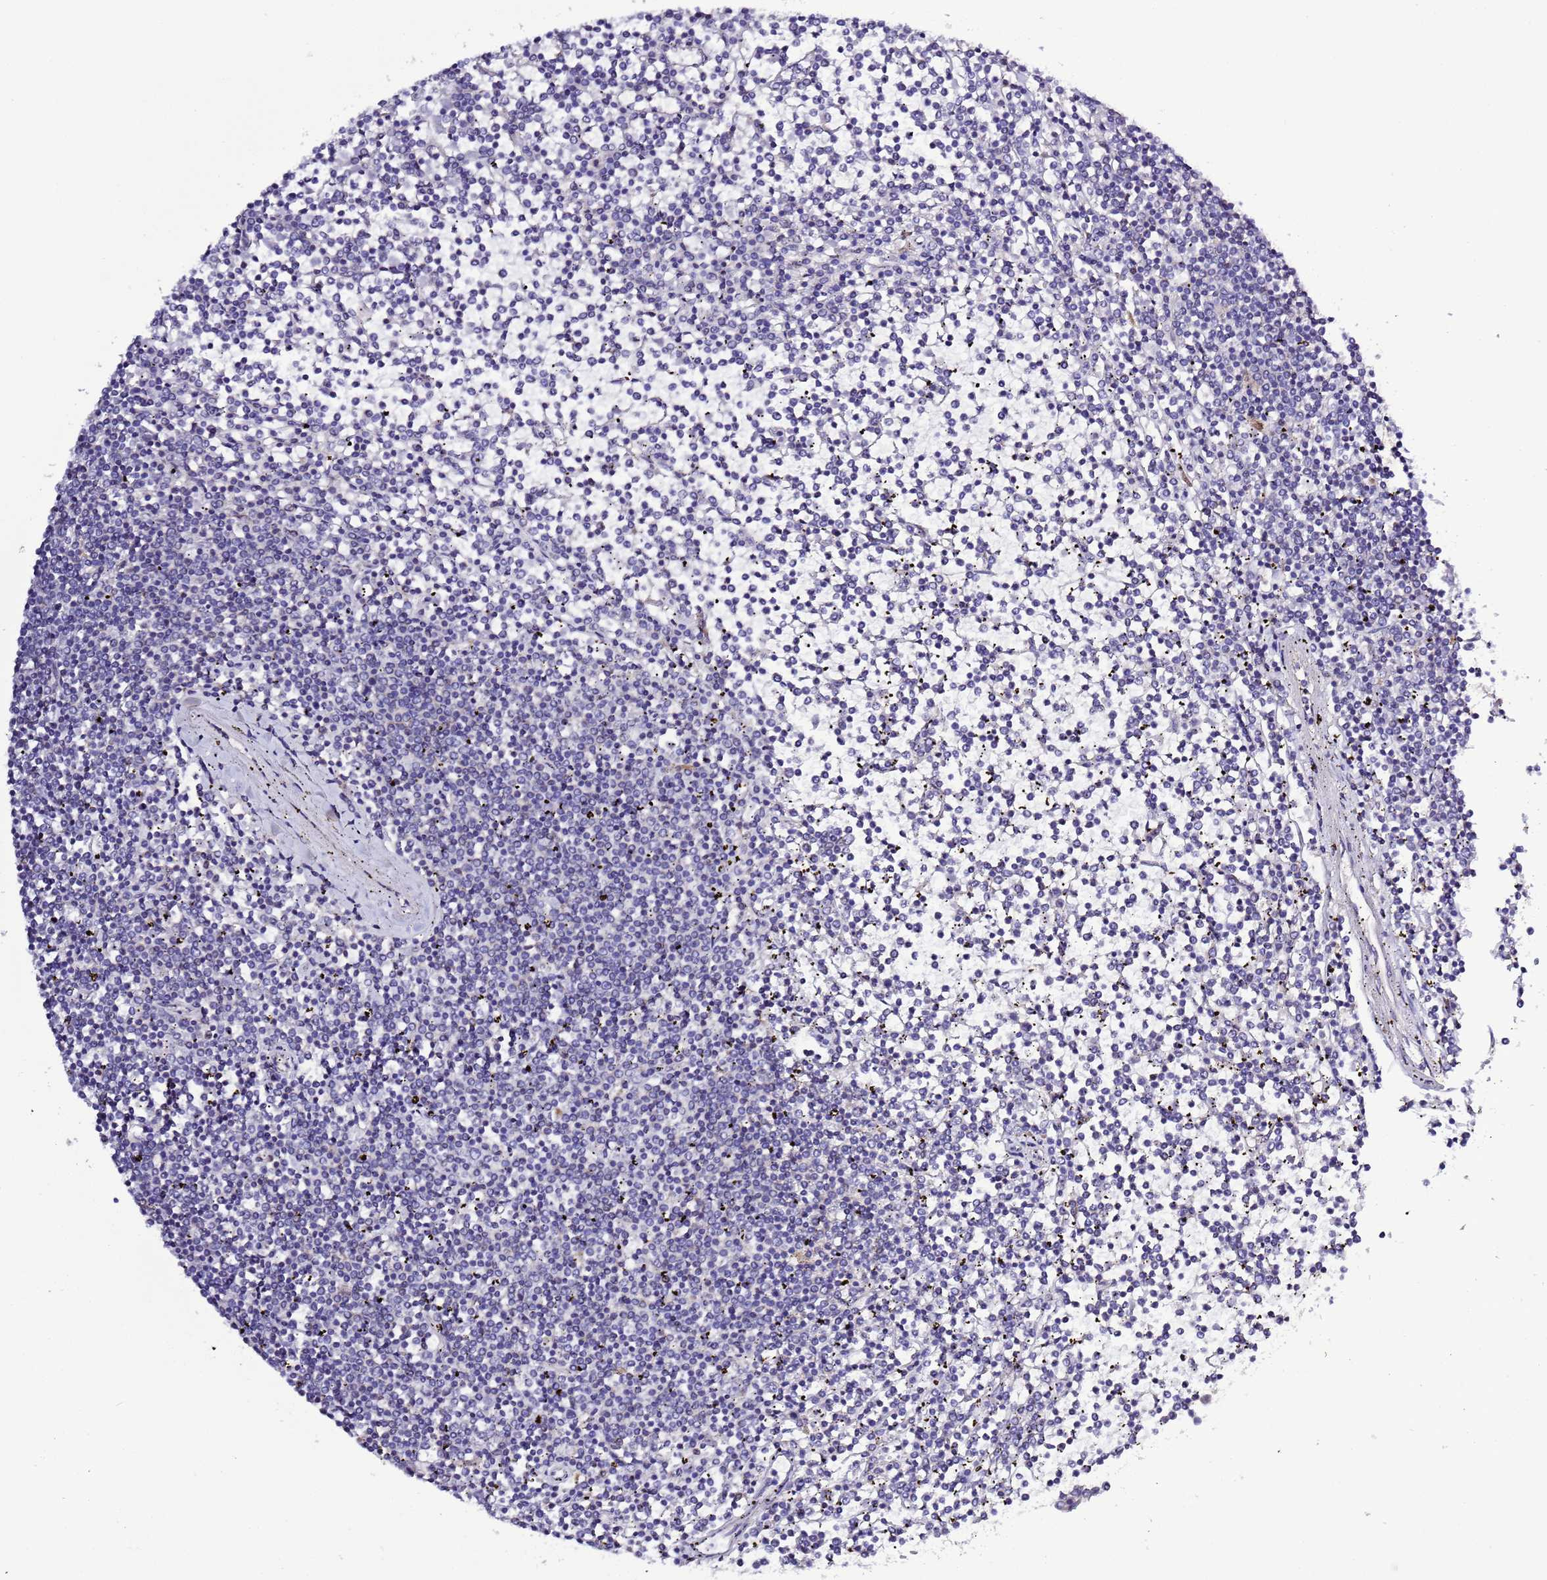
{"staining": {"intensity": "negative", "quantity": "none", "location": "none"}, "tissue": "lymphoma", "cell_type": "Tumor cells", "image_type": "cancer", "snomed": [{"axis": "morphology", "description": "Malignant lymphoma, non-Hodgkin's type, Low grade"}, {"axis": "topography", "description": "Spleen"}], "caption": "Low-grade malignant lymphoma, non-Hodgkin's type was stained to show a protein in brown. There is no significant positivity in tumor cells. (DAB immunohistochemistry with hematoxylin counter stain).", "gene": "SPCS1", "patient": {"sex": "female", "age": 19}}